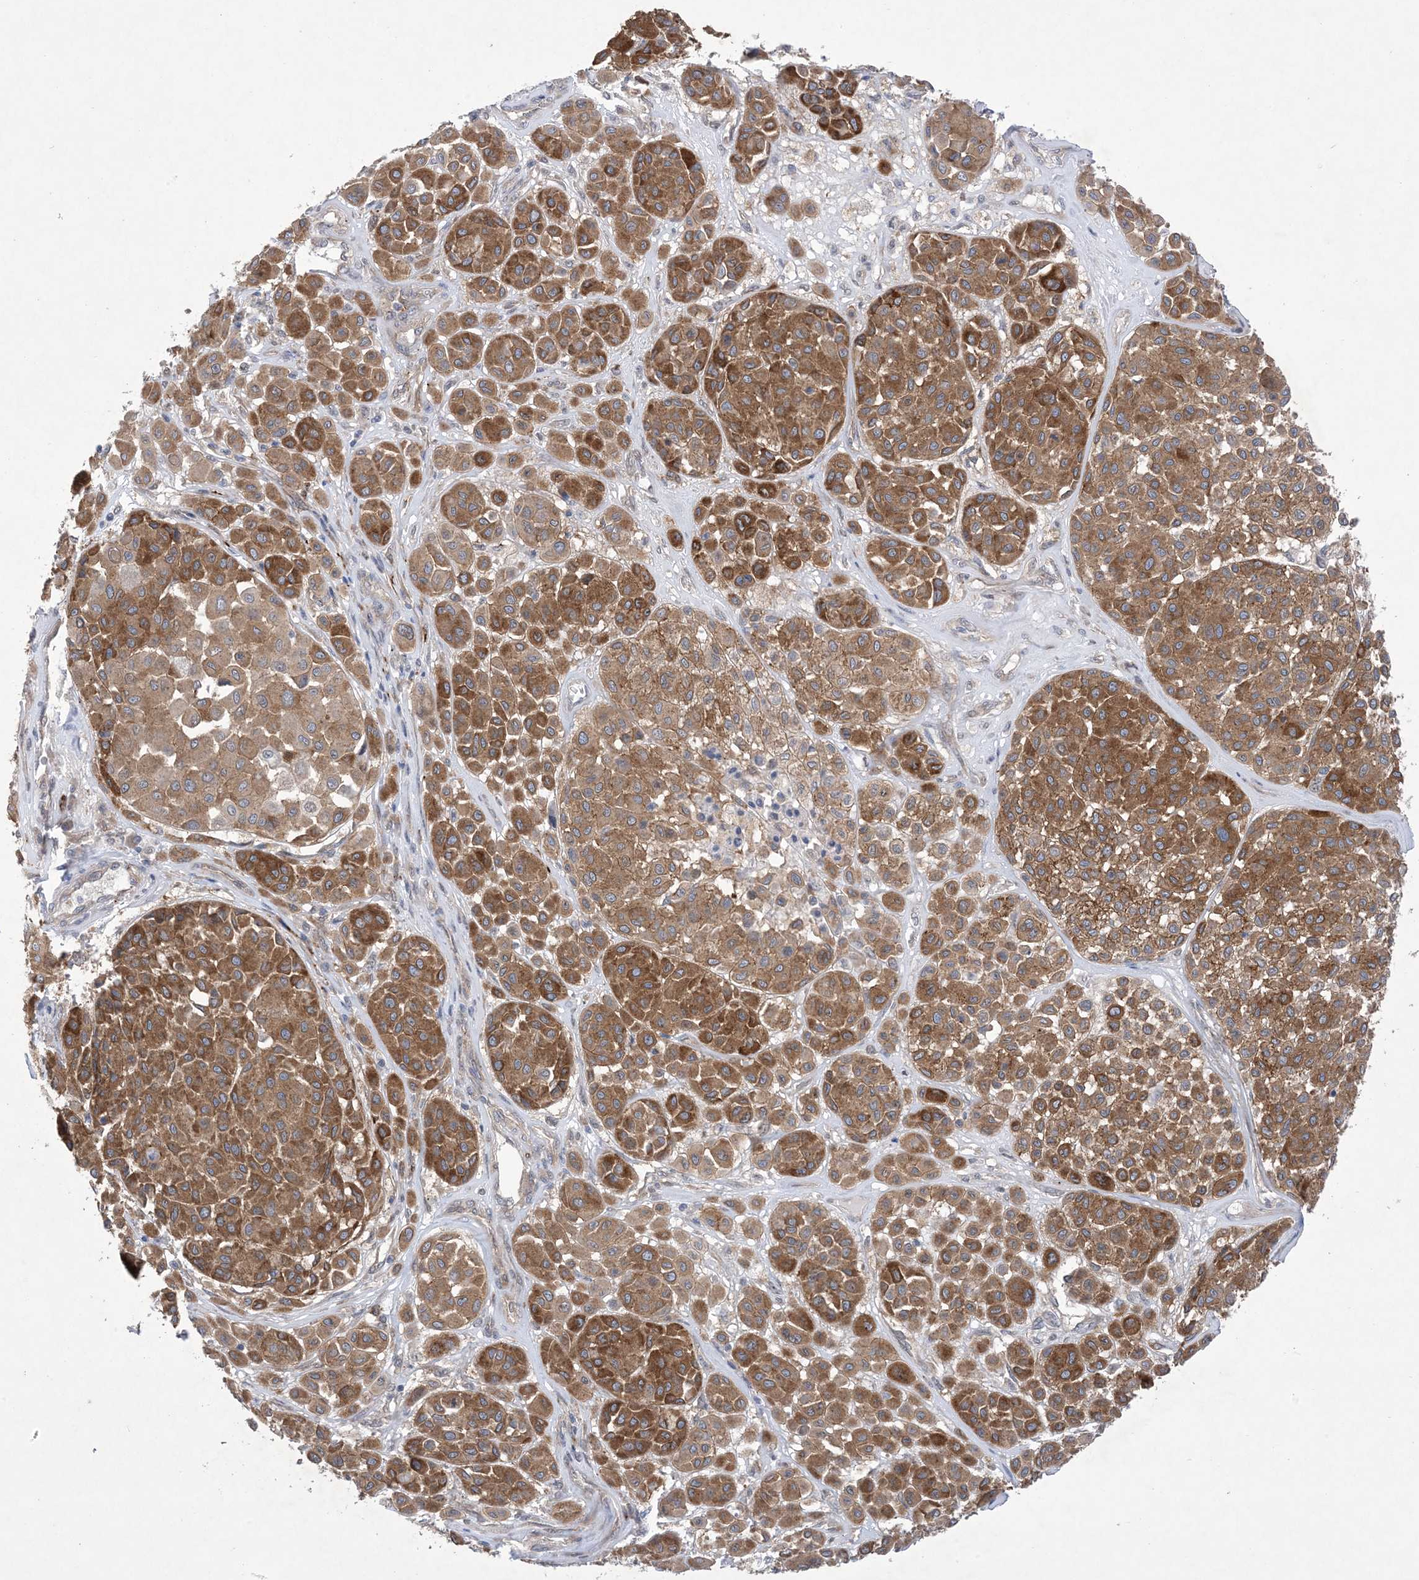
{"staining": {"intensity": "strong", "quantity": ">75%", "location": "cytoplasmic/membranous"}, "tissue": "melanoma", "cell_type": "Tumor cells", "image_type": "cancer", "snomed": [{"axis": "morphology", "description": "Malignant melanoma, Metastatic site"}, {"axis": "topography", "description": "Soft tissue"}], "caption": "Tumor cells reveal high levels of strong cytoplasmic/membranous expression in about >75% of cells in human melanoma.", "gene": "EHBP1", "patient": {"sex": "male", "age": 41}}